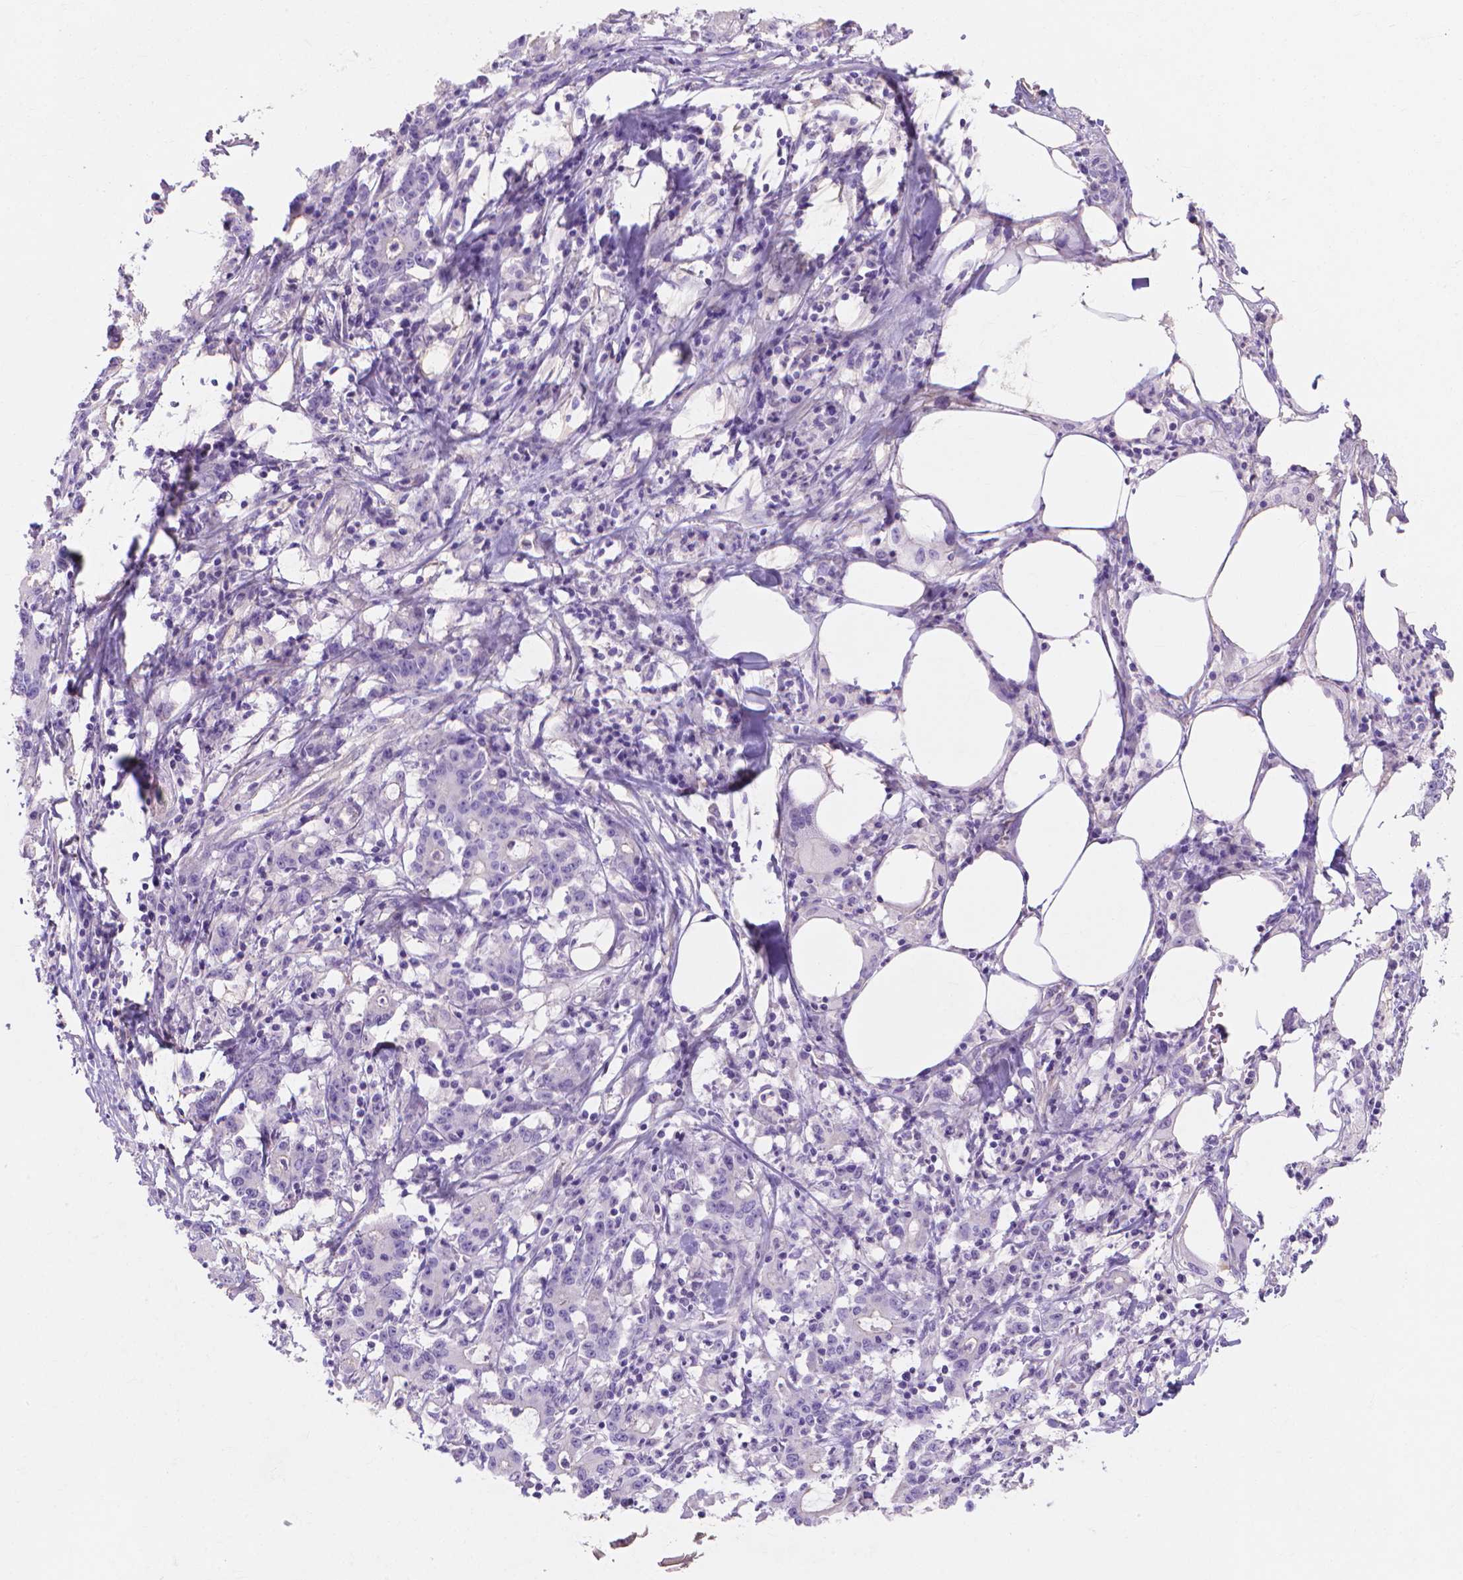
{"staining": {"intensity": "negative", "quantity": "none", "location": "none"}, "tissue": "stomach cancer", "cell_type": "Tumor cells", "image_type": "cancer", "snomed": [{"axis": "morphology", "description": "Adenocarcinoma, NOS"}, {"axis": "topography", "description": "Stomach, upper"}], "caption": "Tumor cells are negative for protein expression in human adenocarcinoma (stomach).", "gene": "MBLAC1", "patient": {"sex": "male", "age": 68}}